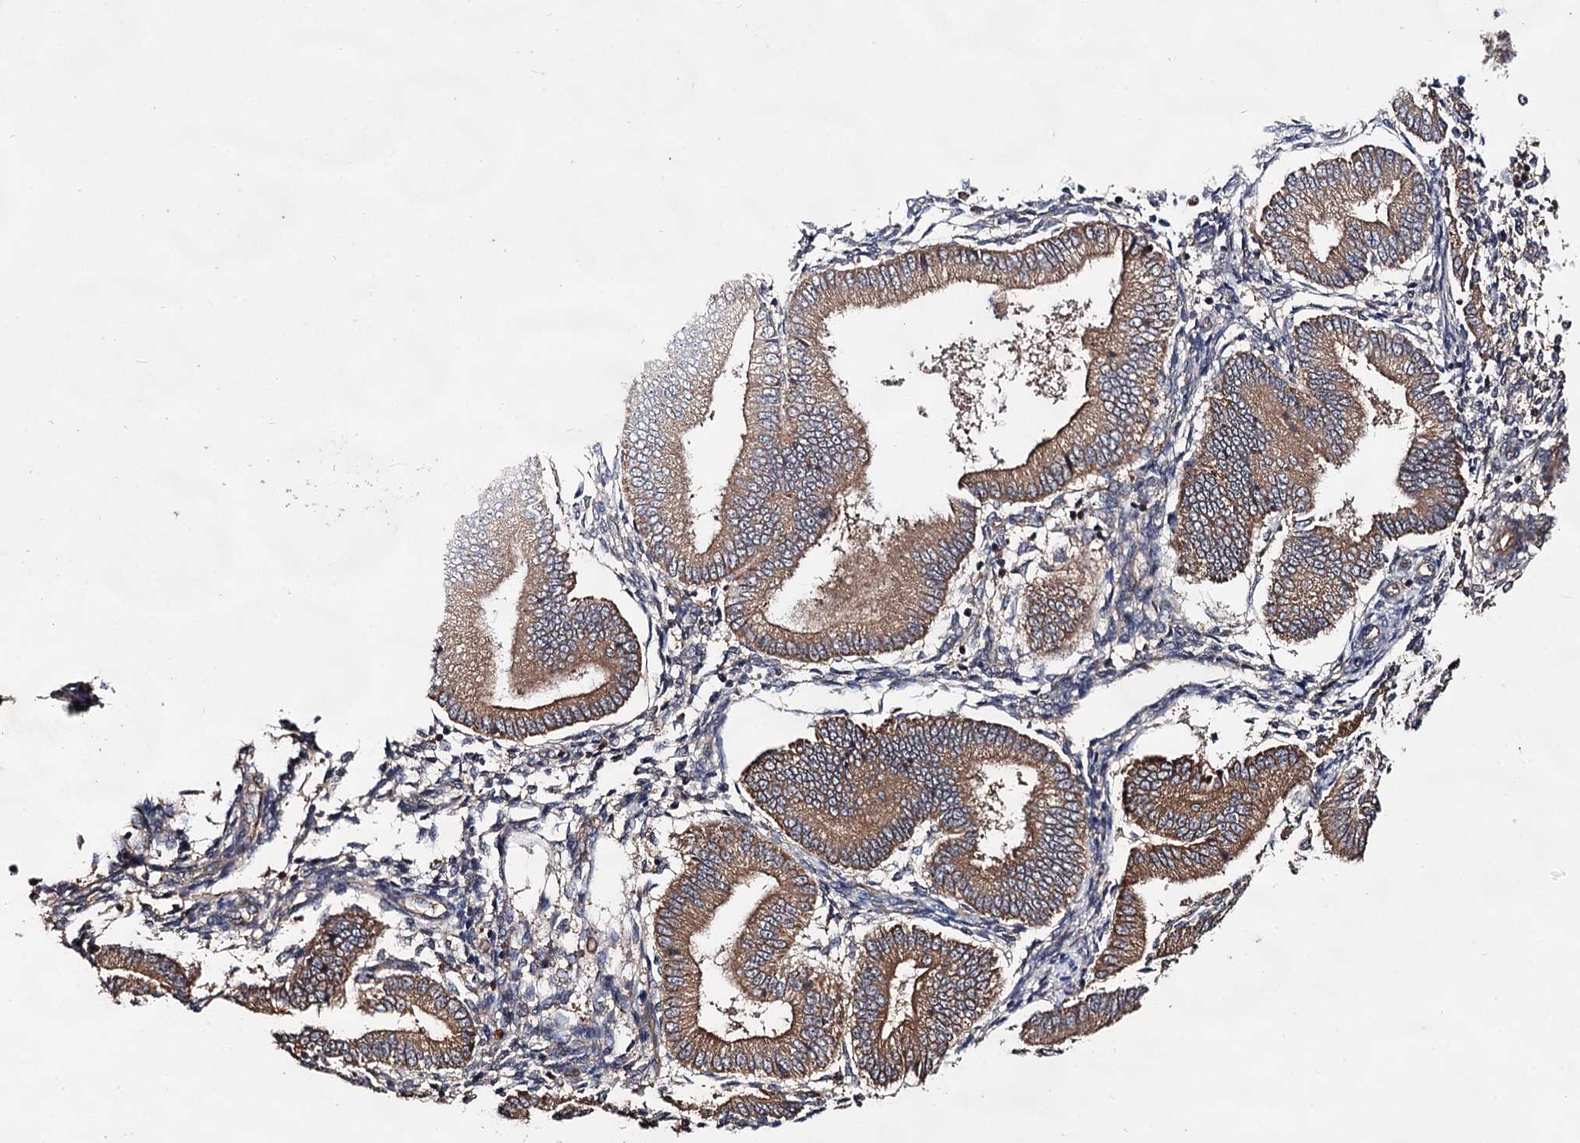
{"staining": {"intensity": "weak", "quantity": "25%-75%", "location": "cytoplasmic/membranous"}, "tissue": "endometrium", "cell_type": "Cells in endometrial stroma", "image_type": "normal", "snomed": [{"axis": "morphology", "description": "Normal tissue, NOS"}, {"axis": "topography", "description": "Endometrium"}], "caption": "Immunohistochemical staining of unremarkable endometrium shows 25%-75% levels of weak cytoplasmic/membranous protein expression in about 25%-75% of cells in endometrial stroma. Using DAB (brown) and hematoxylin (blue) stains, captured at high magnification using brightfield microscopy.", "gene": "TEX9", "patient": {"sex": "female", "age": 39}}